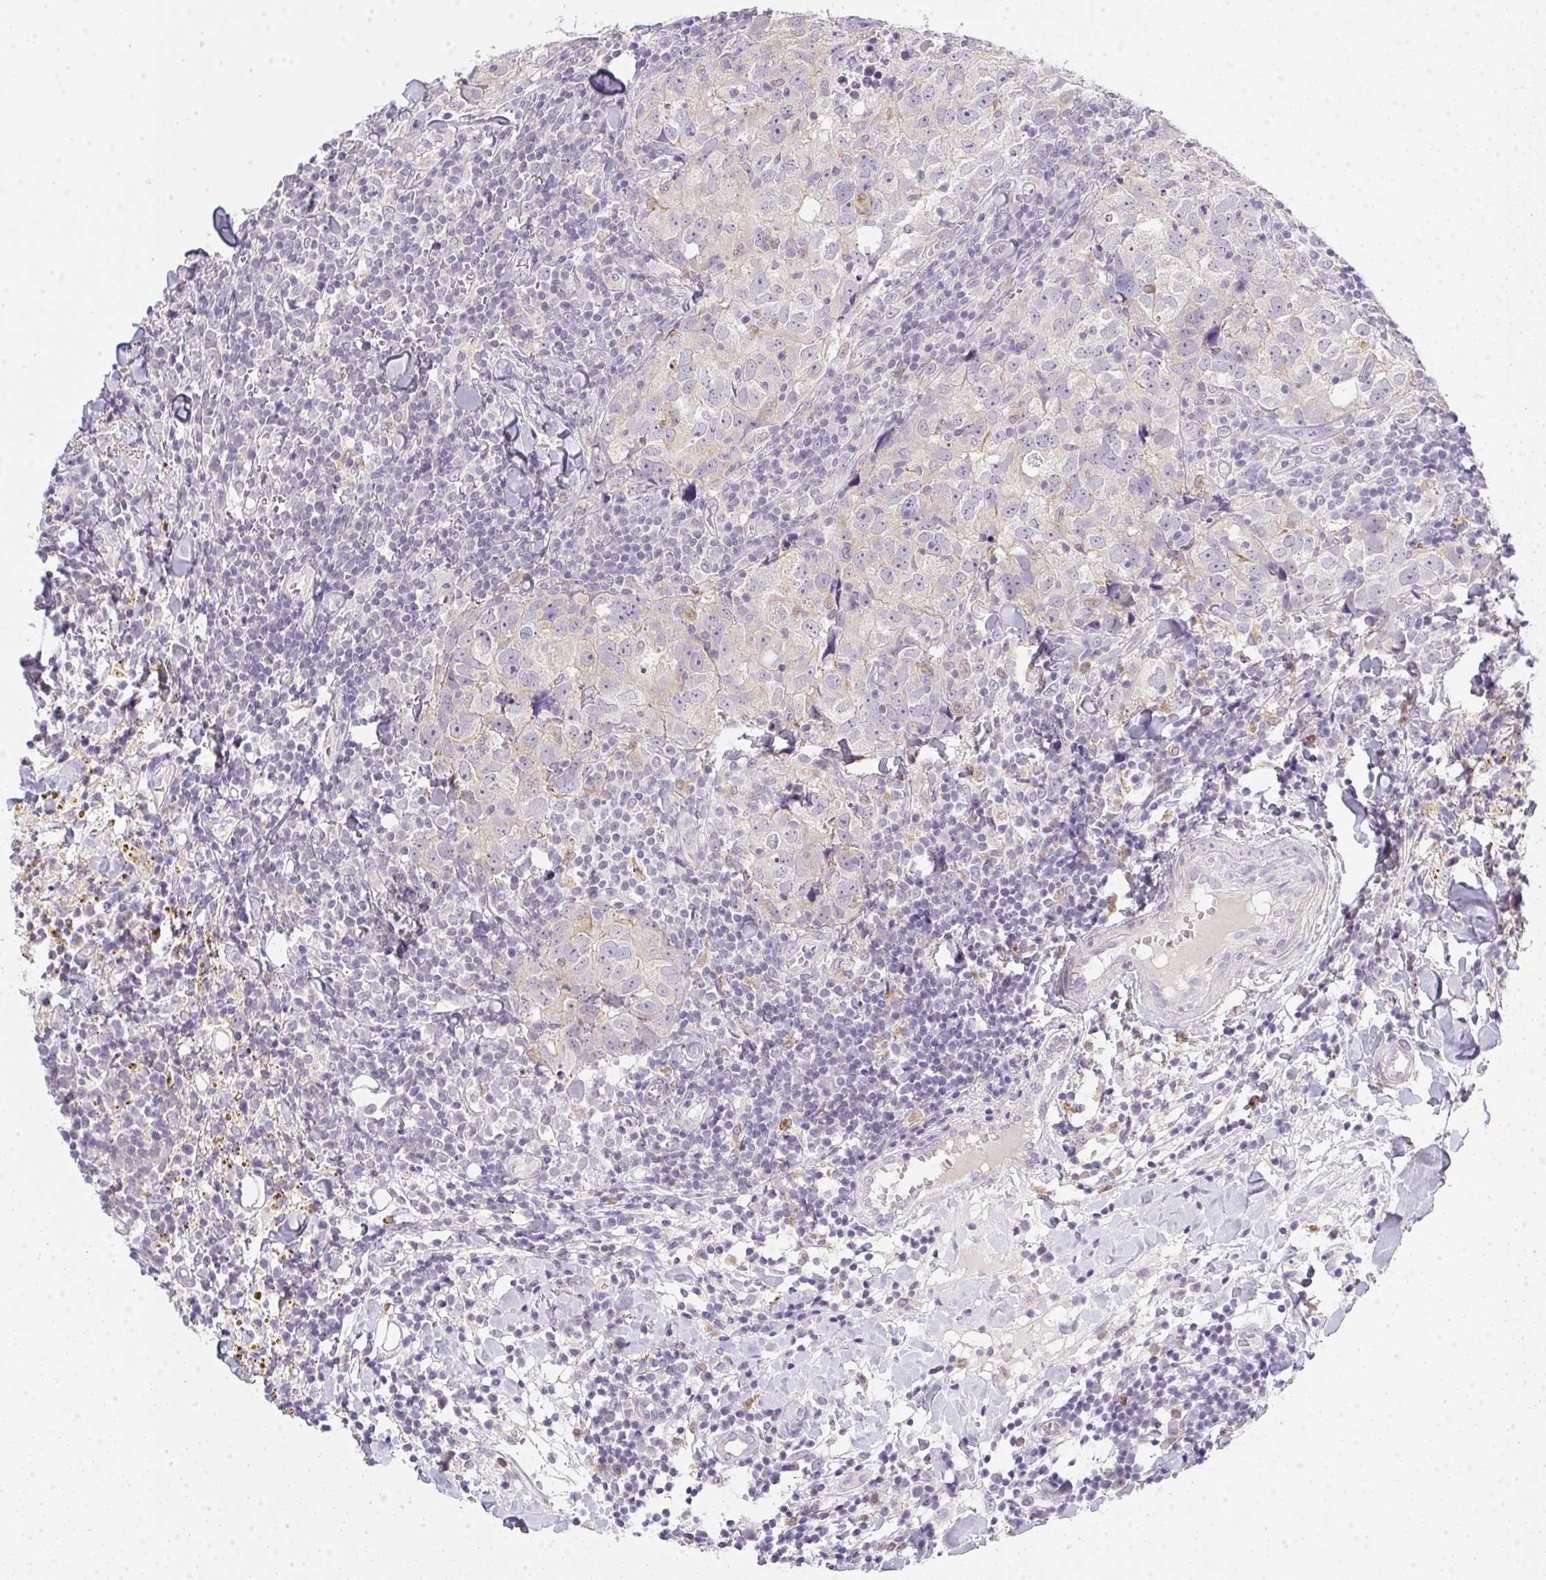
{"staining": {"intensity": "negative", "quantity": "none", "location": "none"}, "tissue": "breast cancer", "cell_type": "Tumor cells", "image_type": "cancer", "snomed": [{"axis": "morphology", "description": "Duct carcinoma"}, {"axis": "topography", "description": "Breast"}], "caption": "Tumor cells show no significant protein staining in breast cancer (infiltrating ductal carcinoma). (Stains: DAB IHC with hematoxylin counter stain, Microscopy: brightfield microscopy at high magnification).", "gene": "SLC17A7", "patient": {"sex": "female", "age": 30}}